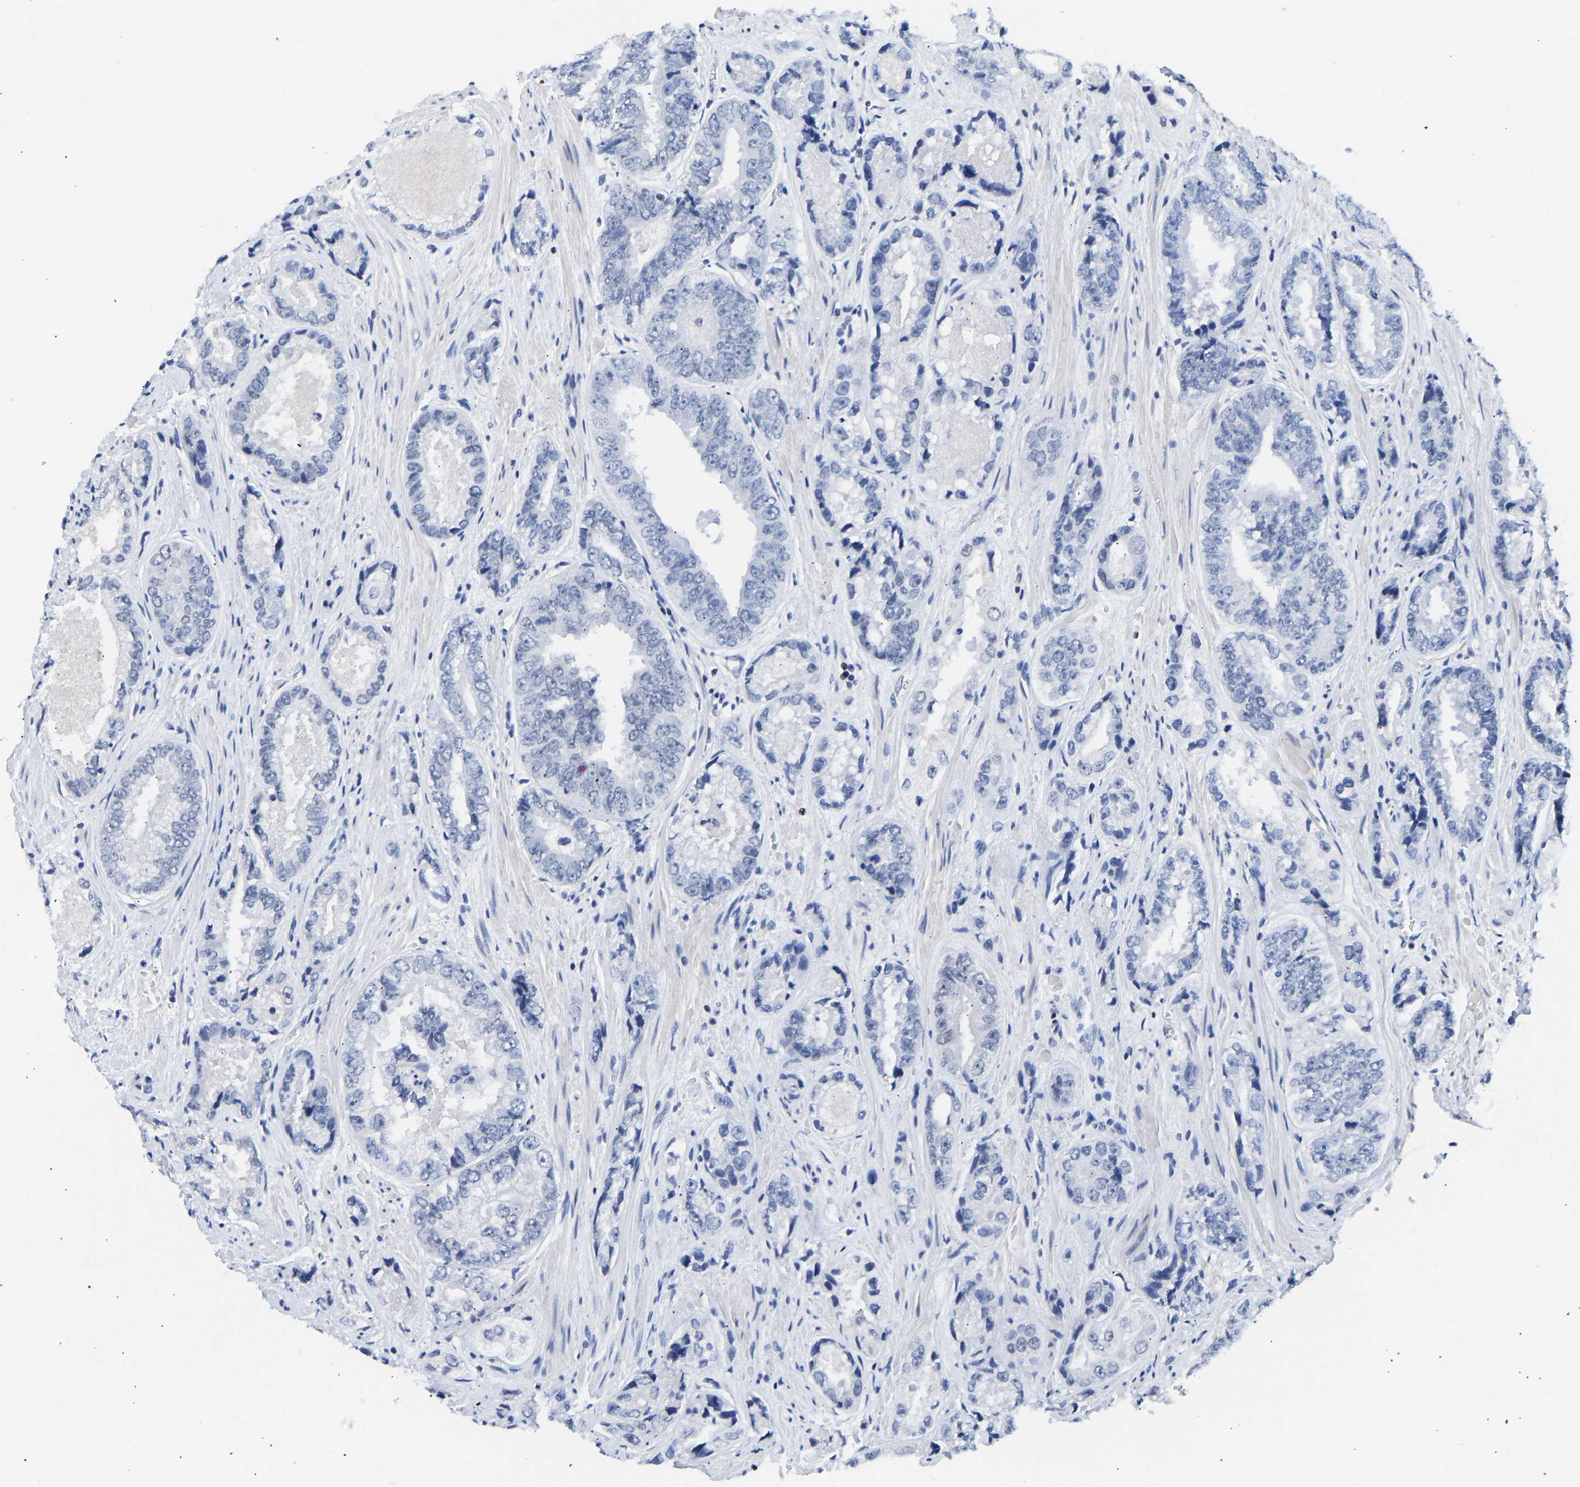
{"staining": {"intensity": "negative", "quantity": "none", "location": "none"}, "tissue": "prostate cancer", "cell_type": "Tumor cells", "image_type": "cancer", "snomed": [{"axis": "morphology", "description": "Adenocarcinoma, High grade"}, {"axis": "topography", "description": "Prostate"}], "caption": "IHC micrograph of neoplastic tissue: human prostate high-grade adenocarcinoma stained with DAB (3,3'-diaminobenzidine) shows no significant protein positivity in tumor cells.", "gene": "TCF7", "patient": {"sex": "male", "age": 61}}